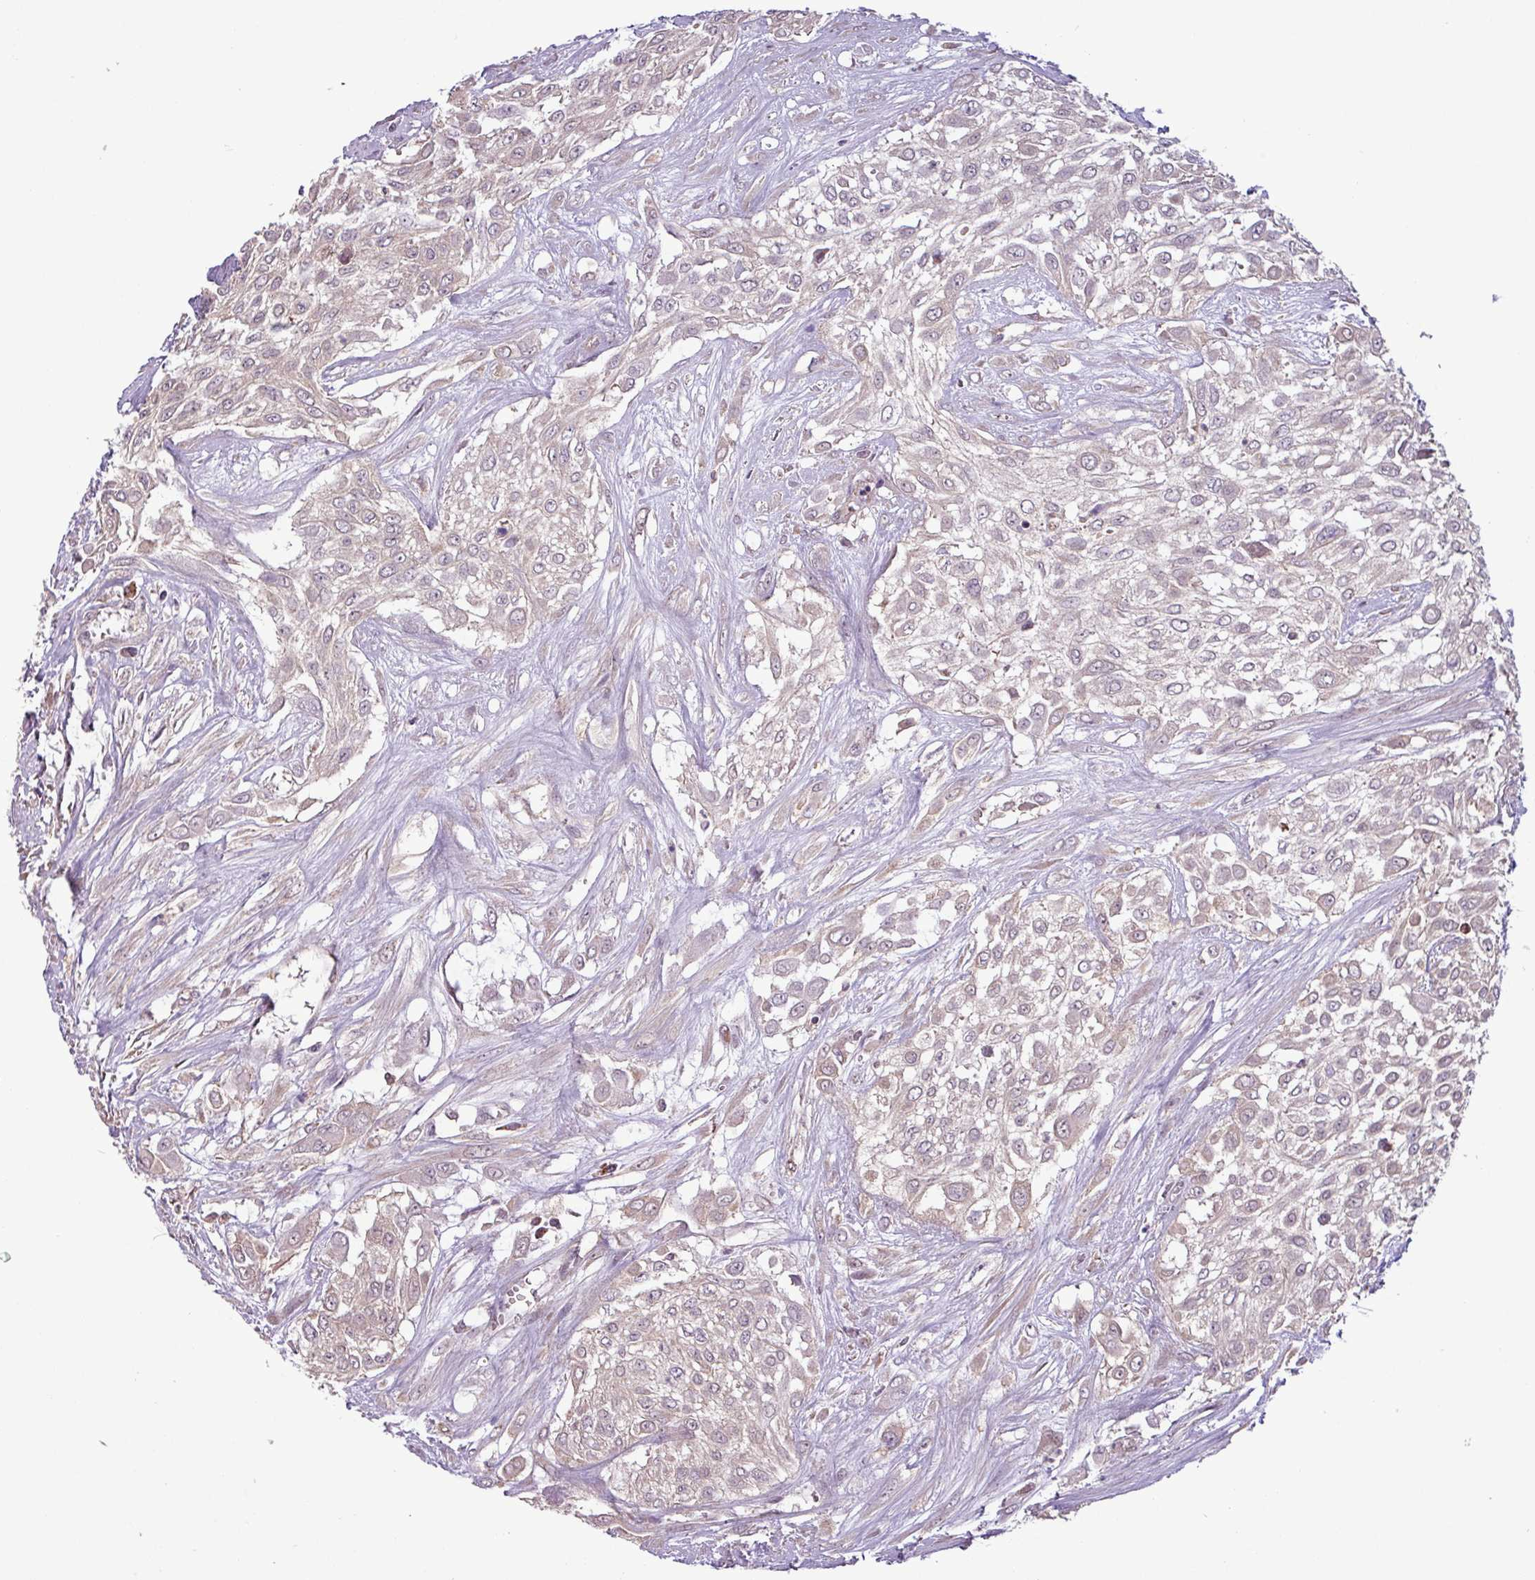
{"staining": {"intensity": "negative", "quantity": "none", "location": "none"}, "tissue": "urothelial cancer", "cell_type": "Tumor cells", "image_type": "cancer", "snomed": [{"axis": "morphology", "description": "Urothelial carcinoma, High grade"}, {"axis": "topography", "description": "Urinary bladder"}], "caption": "DAB immunohistochemical staining of high-grade urothelial carcinoma displays no significant positivity in tumor cells. The staining was performed using DAB (3,3'-diaminobenzidine) to visualize the protein expression in brown, while the nuclei were stained in blue with hematoxylin (Magnification: 20x).", "gene": "MCTP2", "patient": {"sex": "male", "age": 57}}